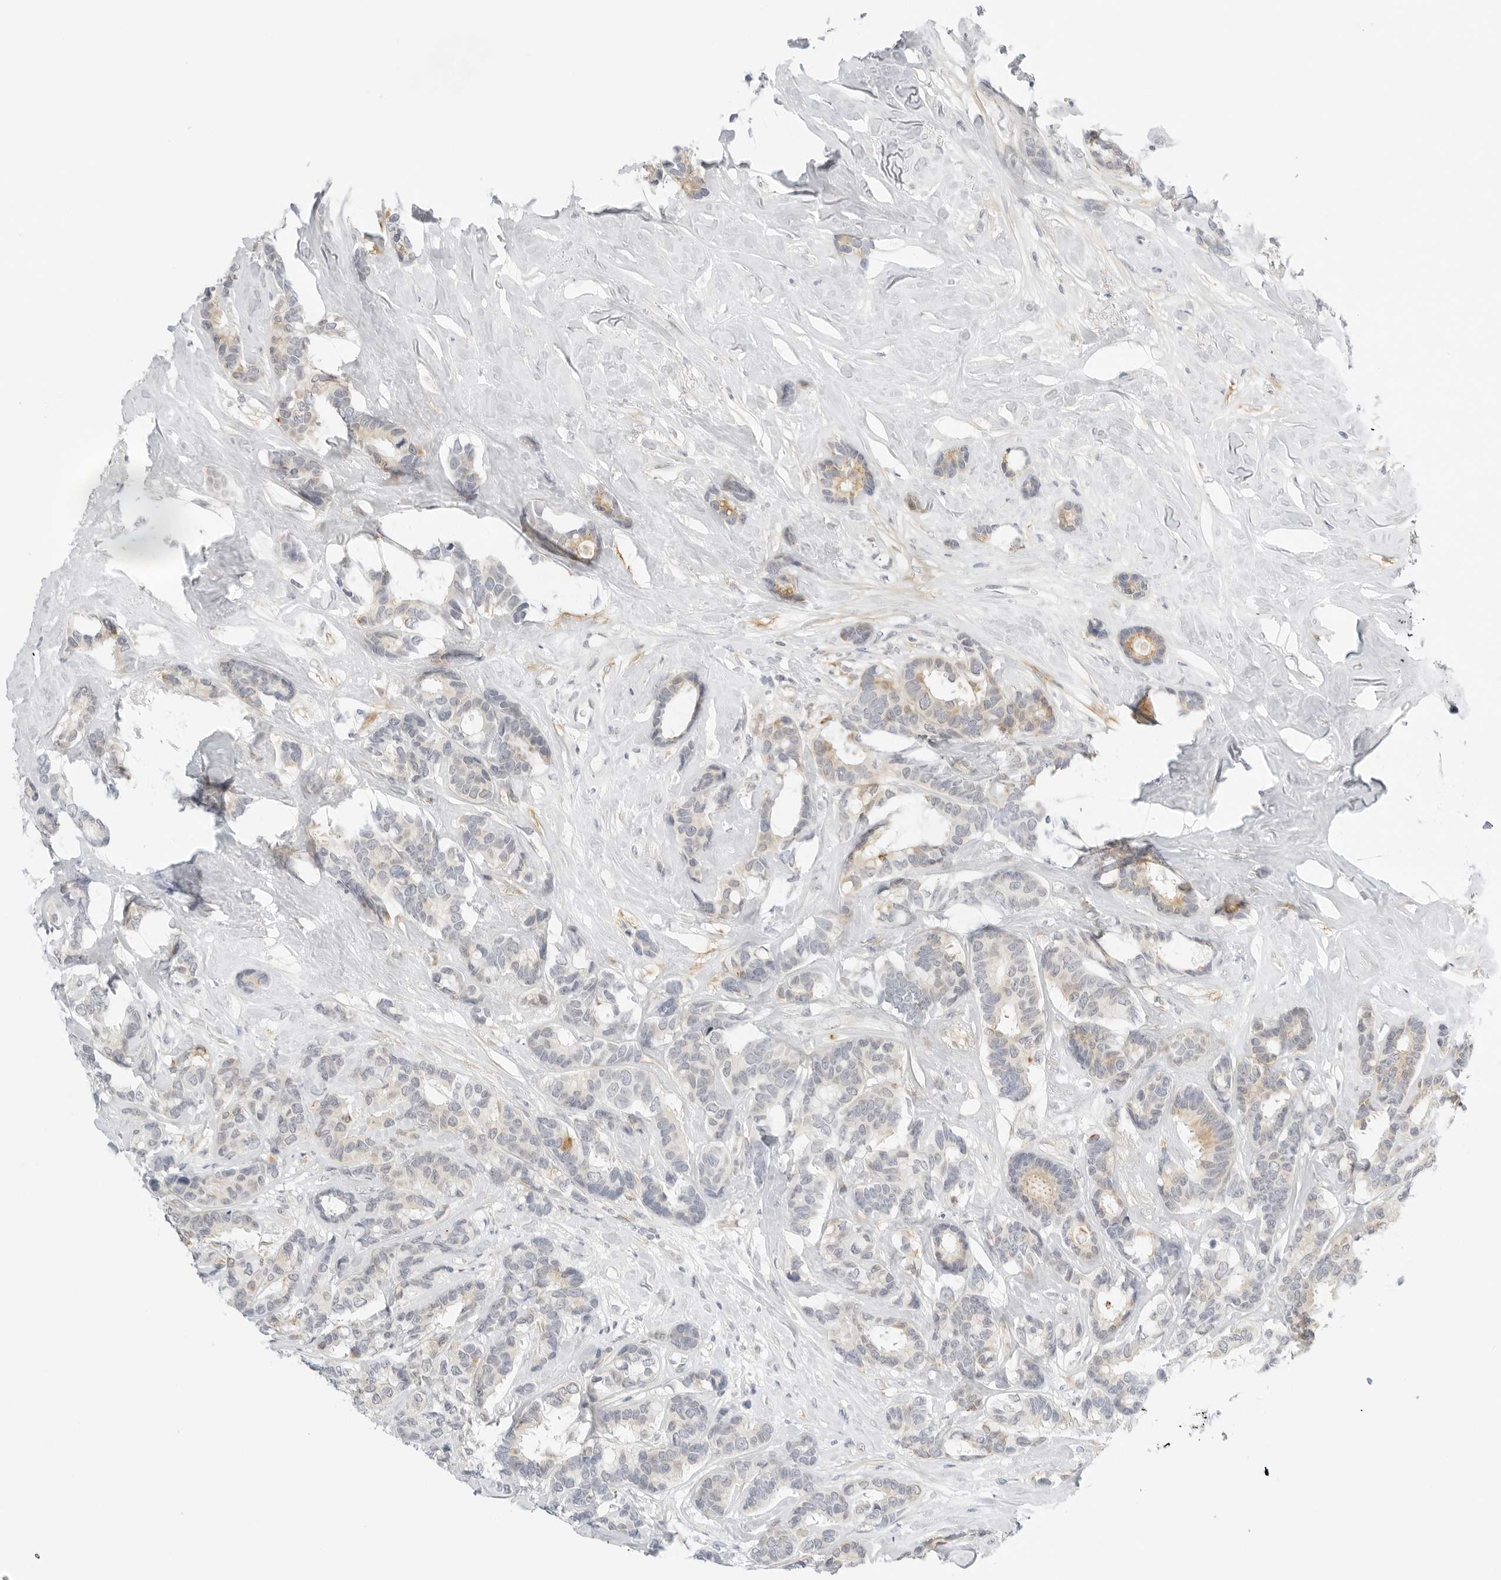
{"staining": {"intensity": "weak", "quantity": "25%-75%", "location": "cytoplasmic/membranous"}, "tissue": "breast cancer", "cell_type": "Tumor cells", "image_type": "cancer", "snomed": [{"axis": "morphology", "description": "Duct carcinoma"}, {"axis": "topography", "description": "Breast"}], "caption": "A brown stain shows weak cytoplasmic/membranous staining of a protein in intraductal carcinoma (breast) tumor cells.", "gene": "OSCP1", "patient": {"sex": "female", "age": 87}}